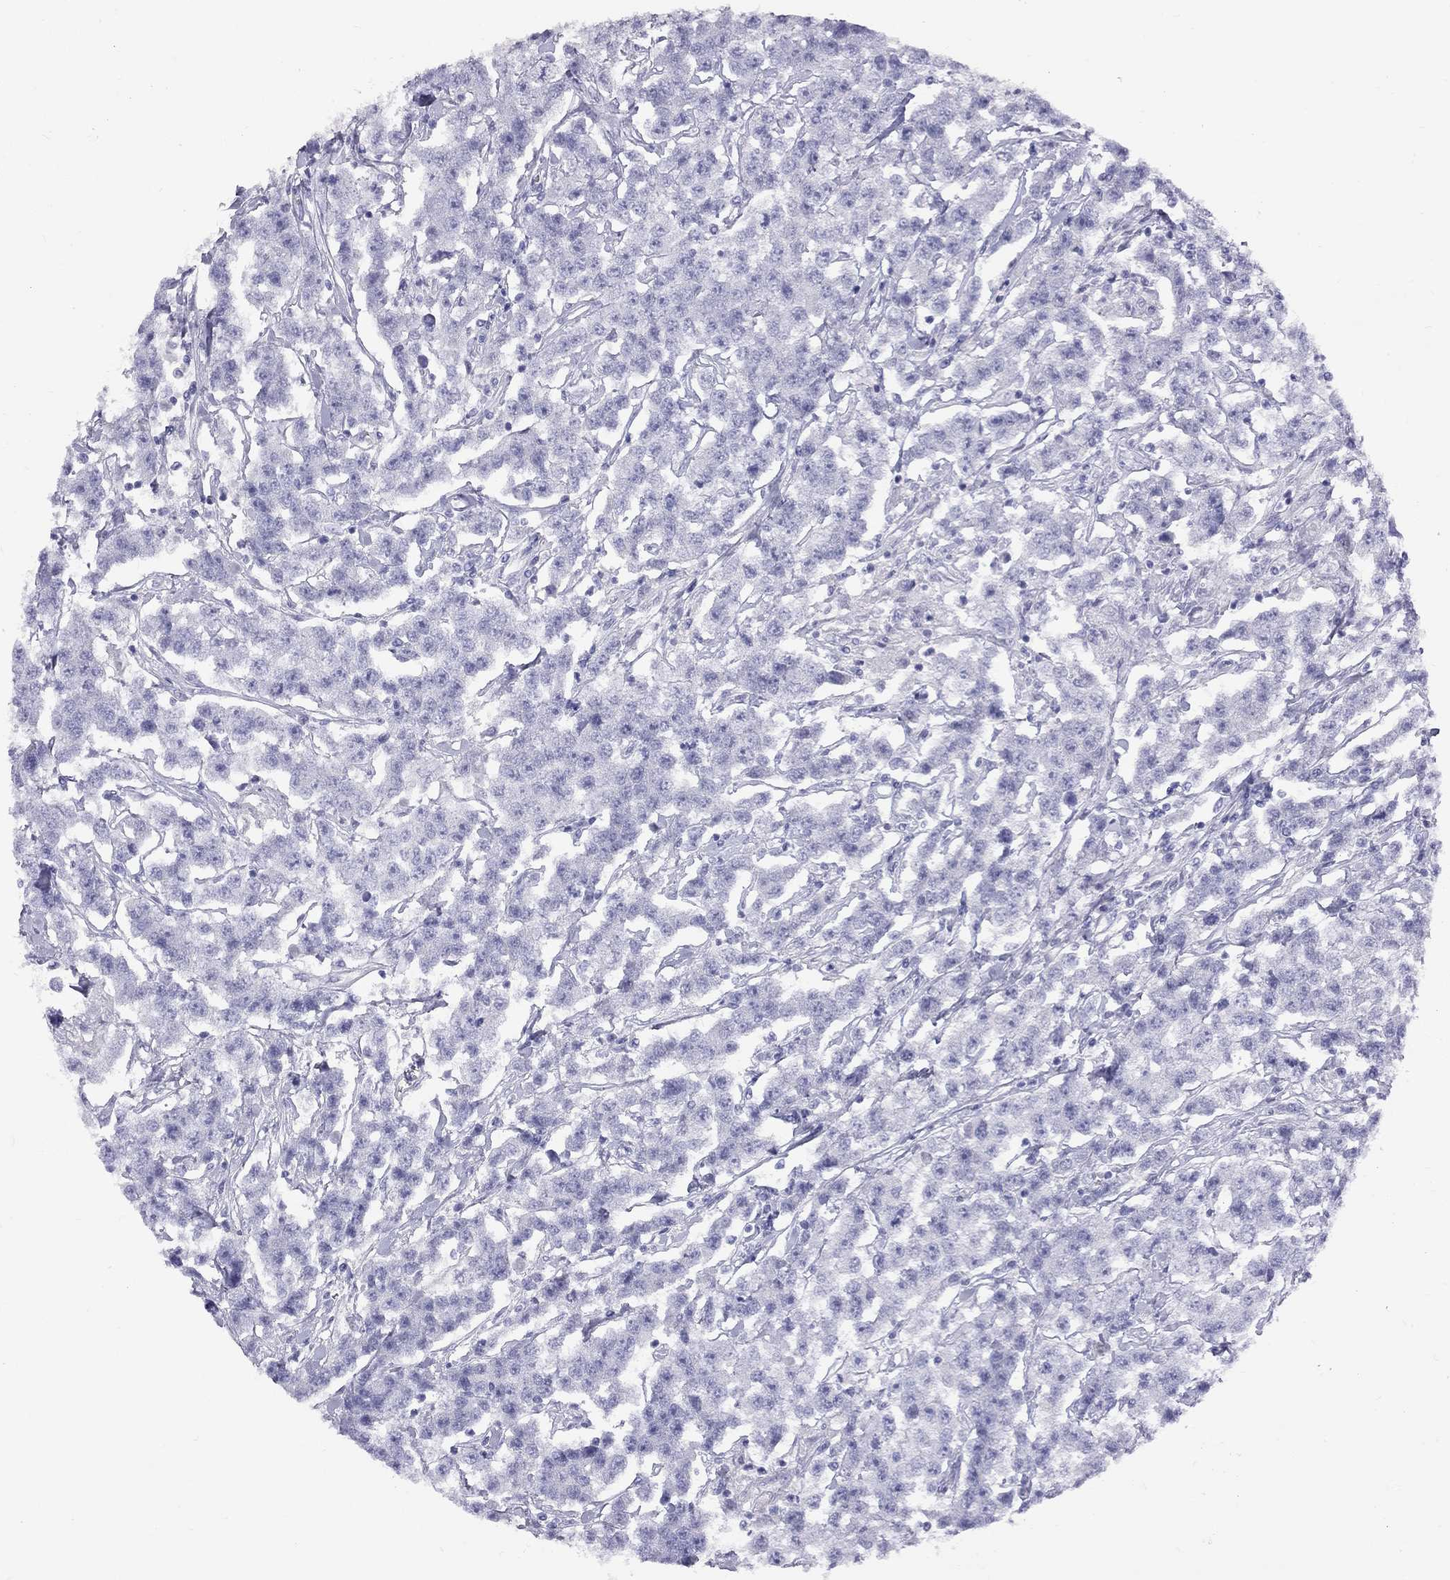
{"staining": {"intensity": "negative", "quantity": "none", "location": "none"}, "tissue": "testis cancer", "cell_type": "Tumor cells", "image_type": "cancer", "snomed": [{"axis": "morphology", "description": "Seminoma, NOS"}, {"axis": "topography", "description": "Testis"}], "caption": "Tumor cells show no significant staining in testis seminoma.", "gene": "FSCN3", "patient": {"sex": "male", "age": 59}}